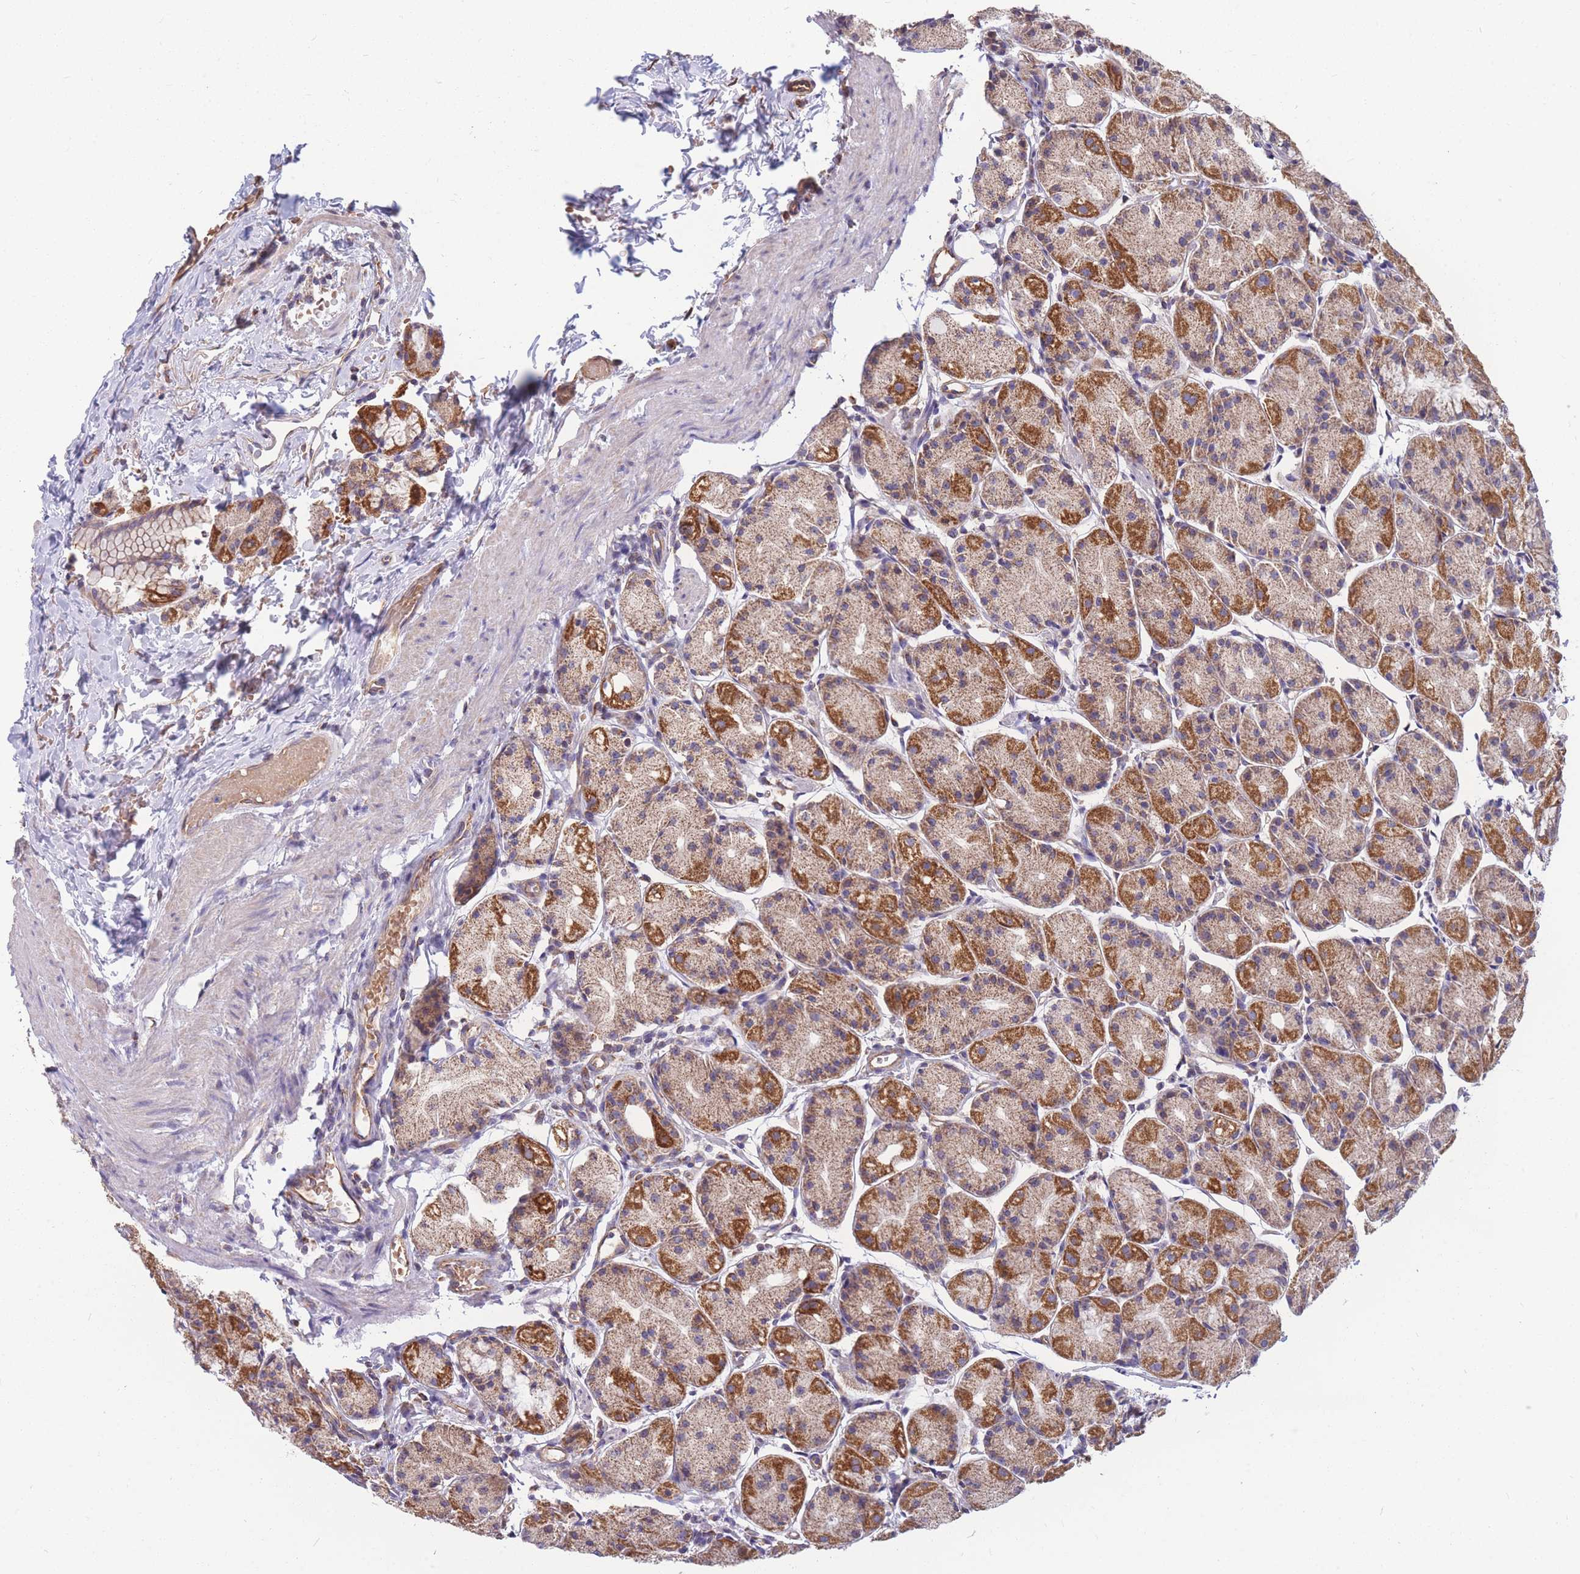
{"staining": {"intensity": "strong", "quantity": "25%-75%", "location": "cytoplasmic/membranous"}, "tissue": "stomach", "cell_type": "Glandular cells", "image_type": "normal", "snomed": [{"axis": "morphology", "description": "Normal tissue, NOS"}, {"axis": "topography", "description": "Stomach, upper"}], "caption": "Stomach stained for a protein (brown) exhibits strong cytoplasmic/membranous positive staining in about 25%-75% of glandular cells.", "gene": "MRPS9", "patient": {"sex": "male", "age": 47}}